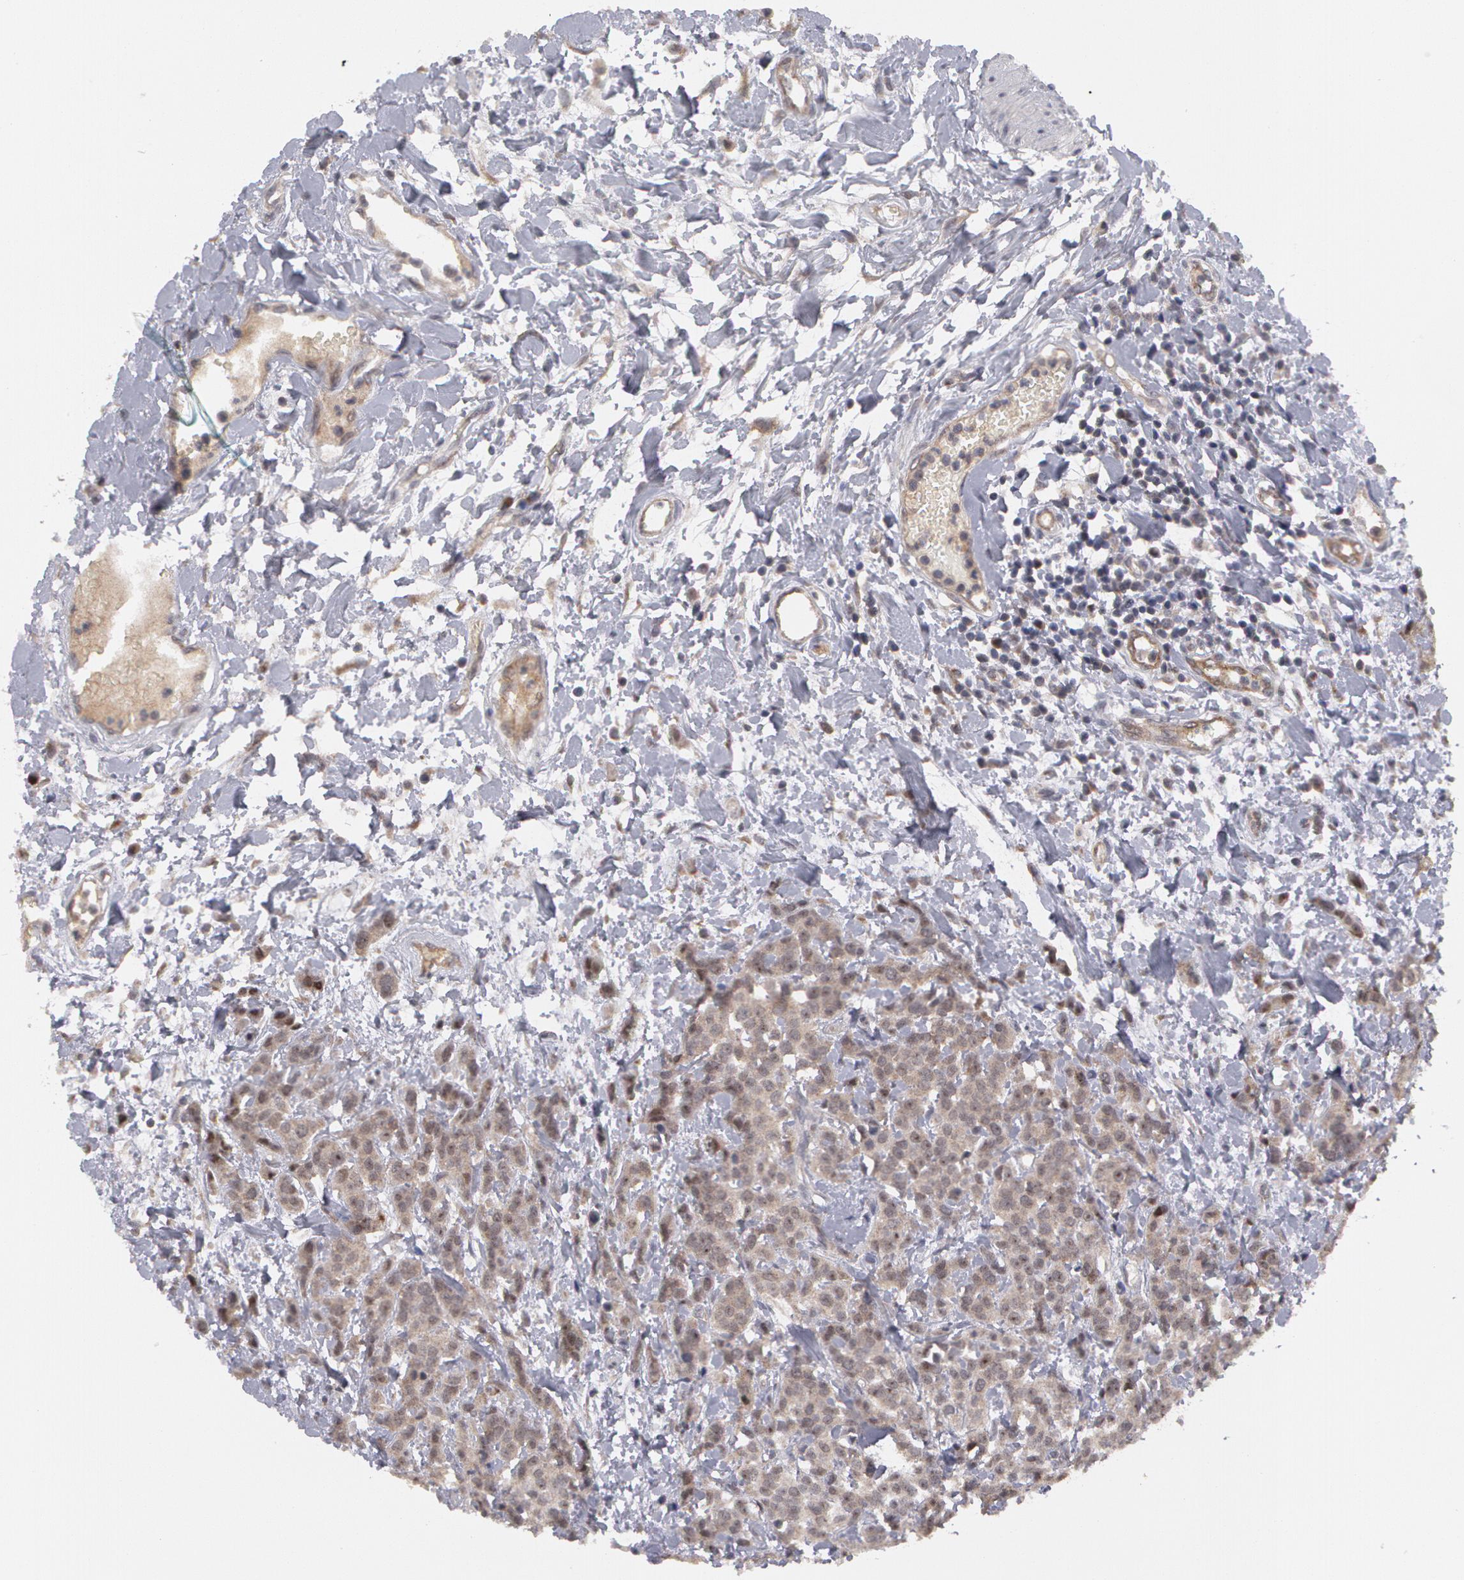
{"staining": {"intensity": "negative", "quantity": "none", "location": "none"}, "tissue": "urothelial cancer", "cell_type": "Tumor cells", "image_type": "cancer", "snomed": [{"axis": "morphology", "description": "Urothelial carcinoma, High grade"}, {"axis": "topography", "description": "Urinary bladder"}], "caption": "A photomicrograph of human high-grade urothelial carcinoma is negative for staining in tumor cells. (Stains: DAB immunohistochemistry (IHC) with hematoxylin counter stain, Microscopy: brightfield microscopy at high magnification).", "gene": "STX5", "patient": {"sex": "male", "age": 56}}